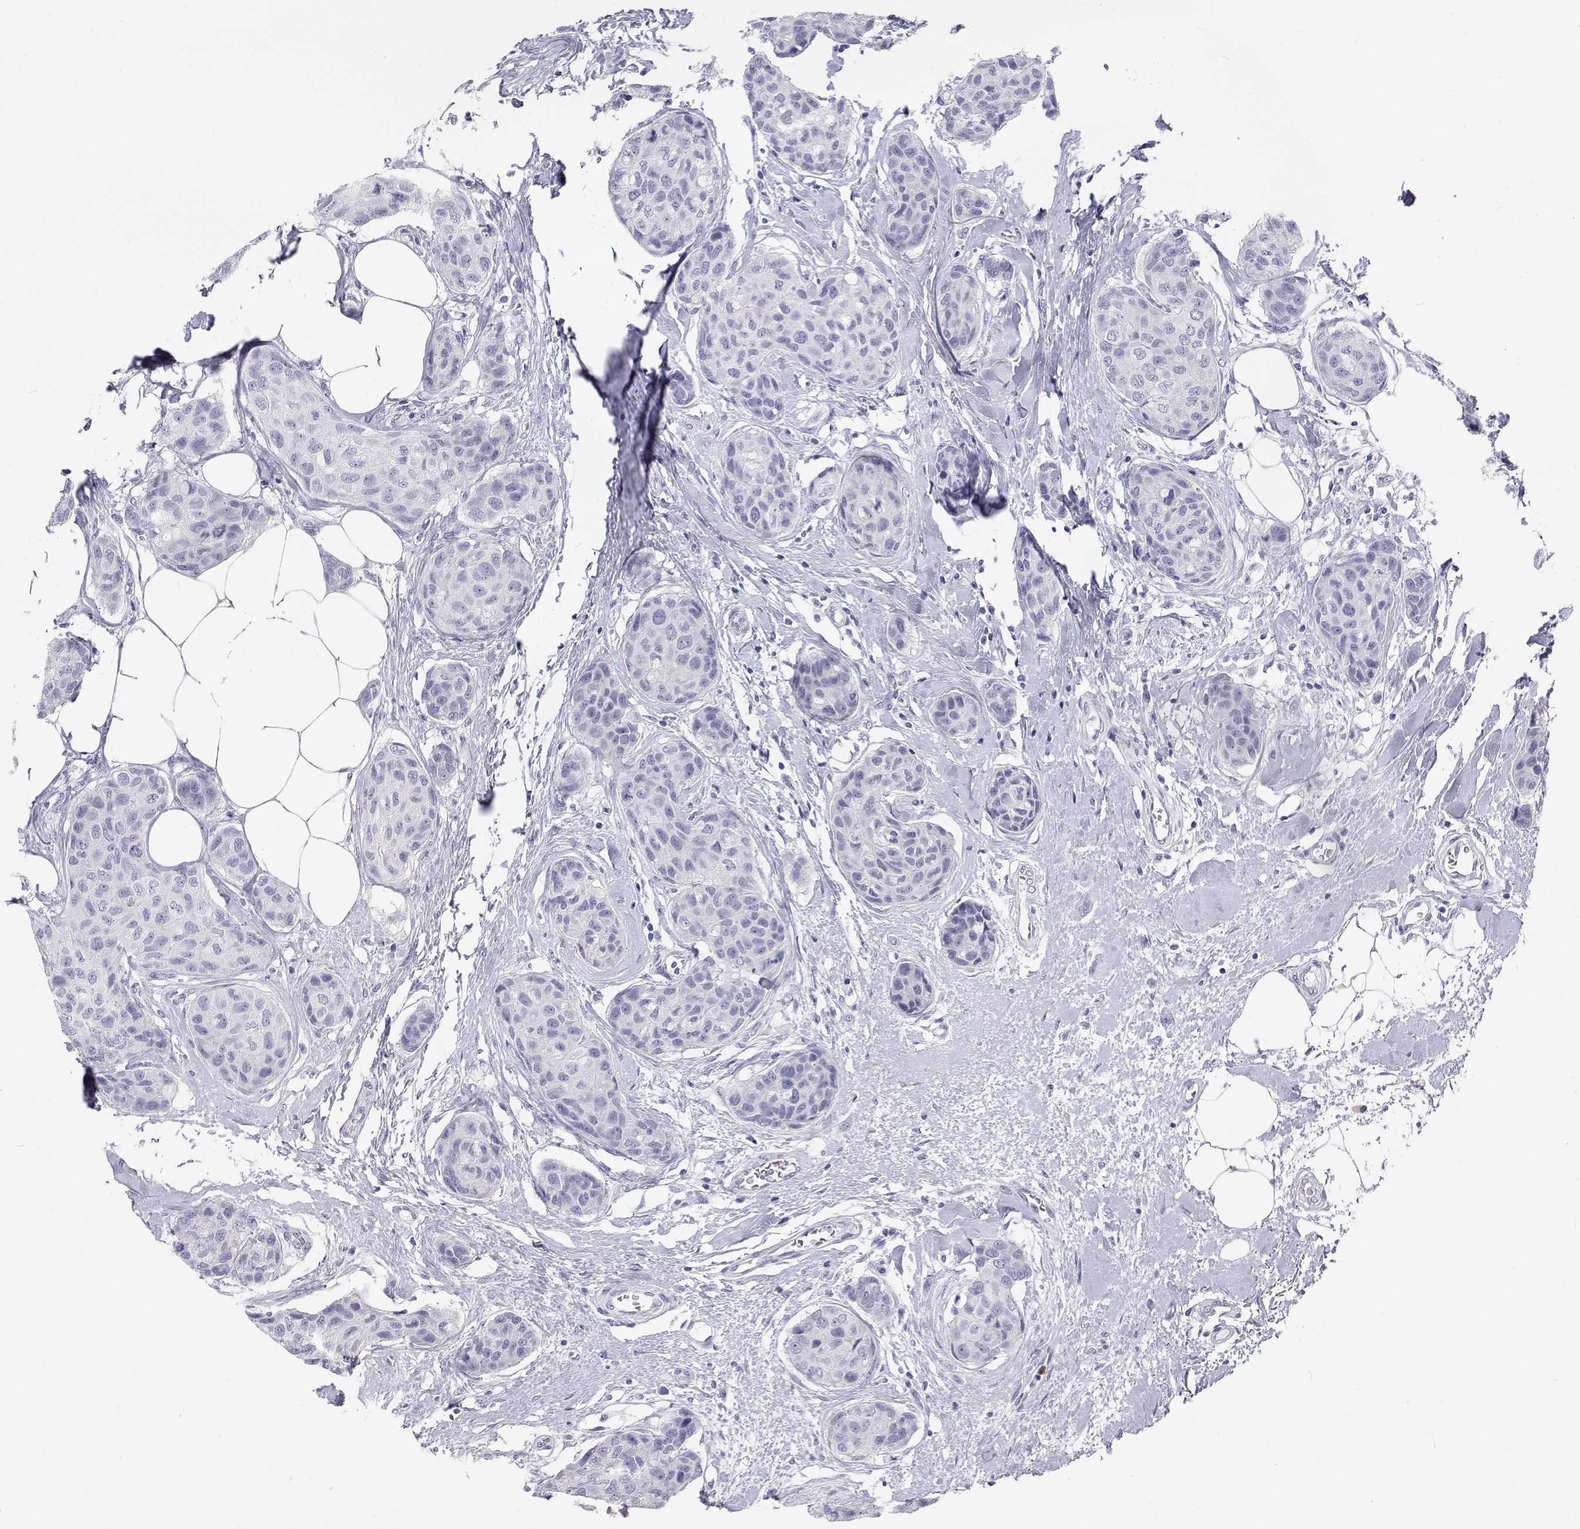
{"staining": {"intensity": "negative", "quantity": "none", "location": "none"}, "tissue": "breast cancer", "cell_type": "Tumor cells", "image_type": "cancer", "snomed": [{"axis": "morphology", "description": "Duct carcinoma"}, {"axis": "topography", "description": "Breast"}], "caption": "This is an IHC micrograph of breast cancer. There is no expression in tumor cells.", "gene": "SFTPB", "patient": {"sex": "female", "age": 80}}